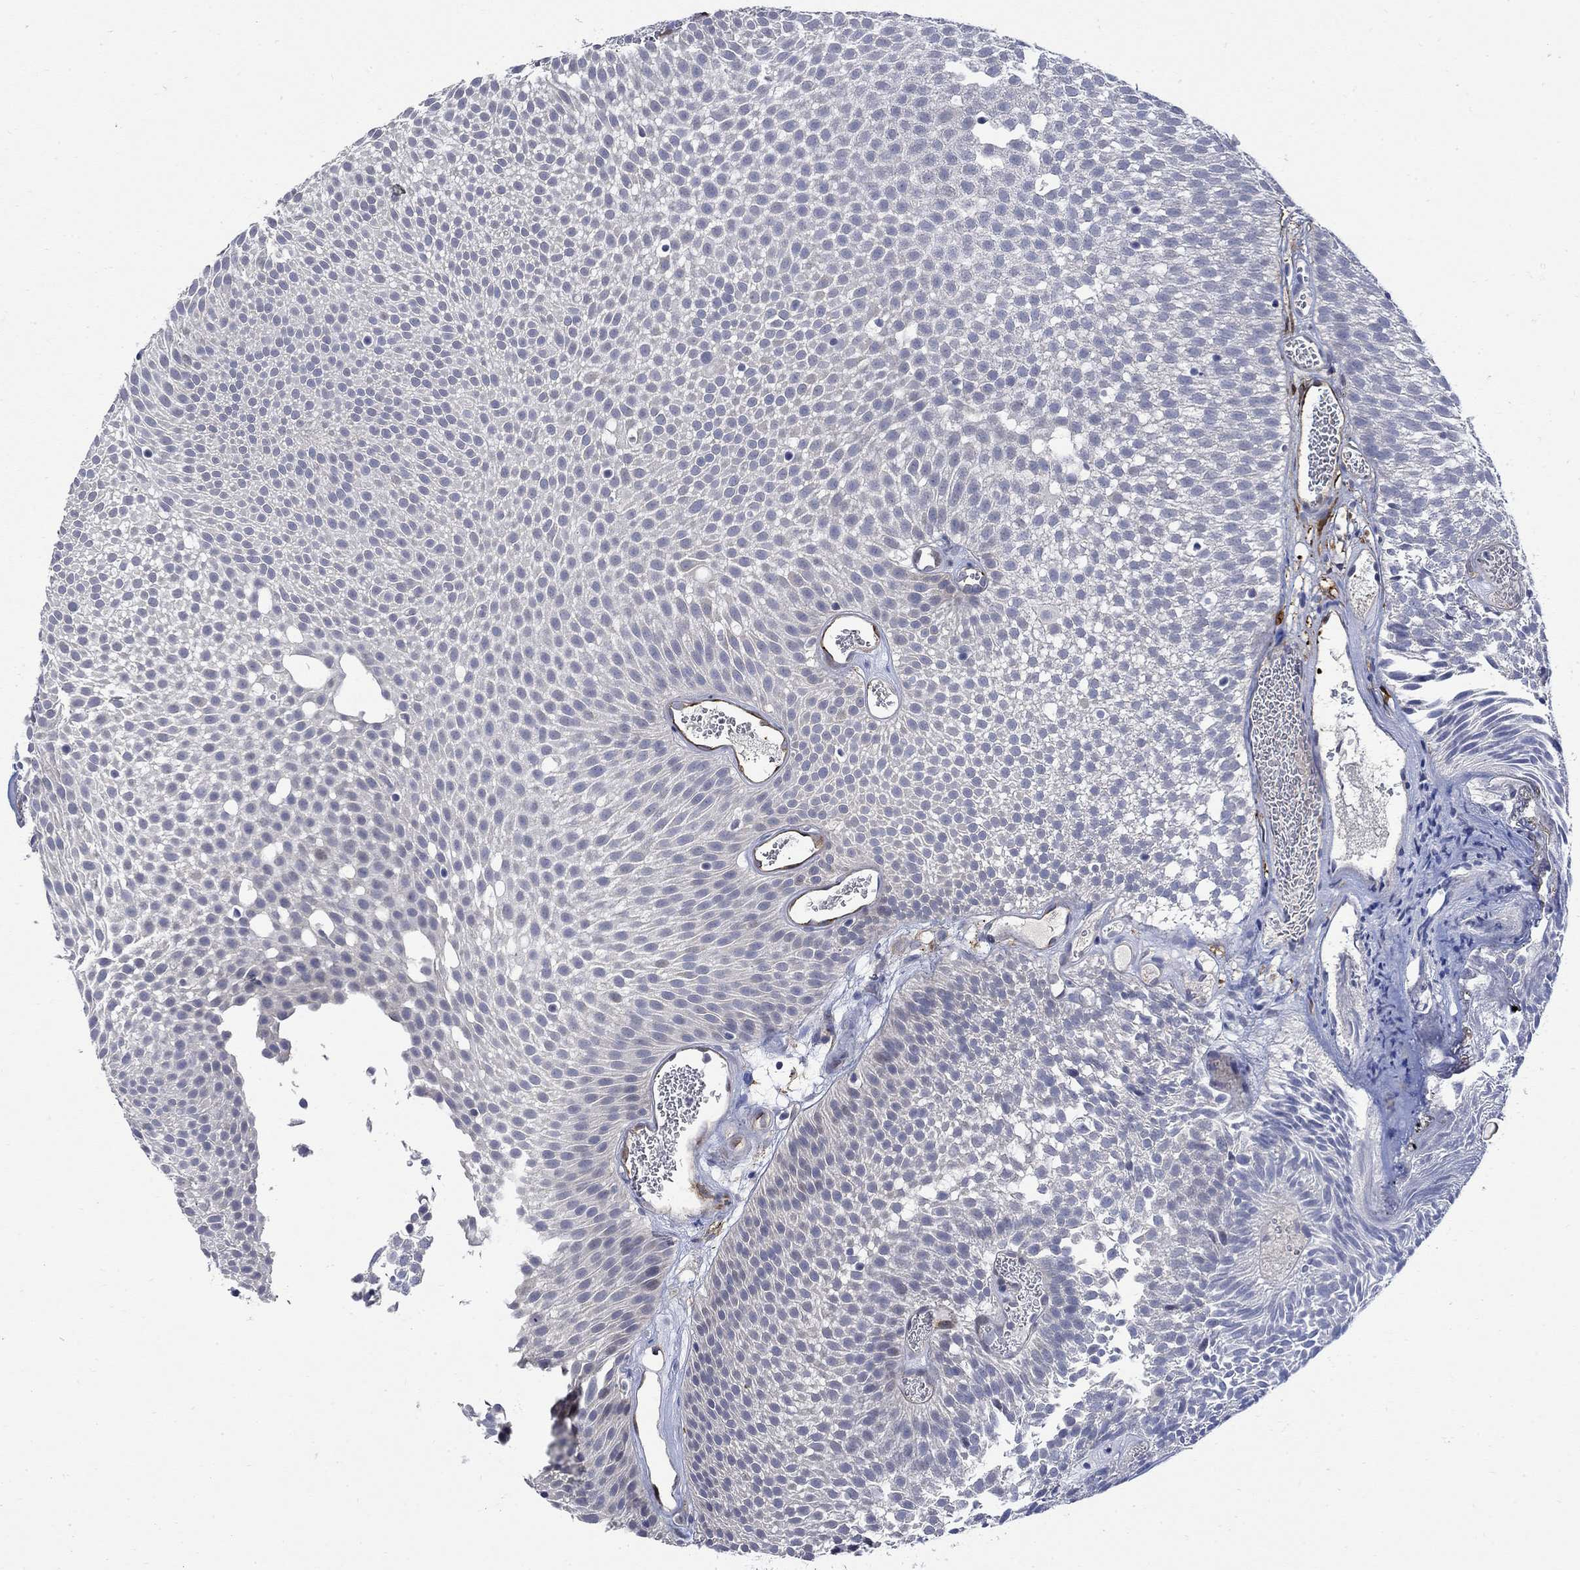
{"staining": {"intensity": "negative", "quantity": "none", "location": "none"}, "tissue": "urothelial cancer", "cell_type": "Tumor cells", "image_type": "cancer", "snomed": [{"axis": "morphology", "description": "Urothelial carcinoma, Low grade"}, {"axis": "topography", "description": "Urinary bladder"}], "caption": "DAB immunohistochemical staining of low-grade urothelial carcinoma reveals no significant positivity in tumor cells.", "gene": "TGM2", "patient": {"sex": "male", "age": 52}}